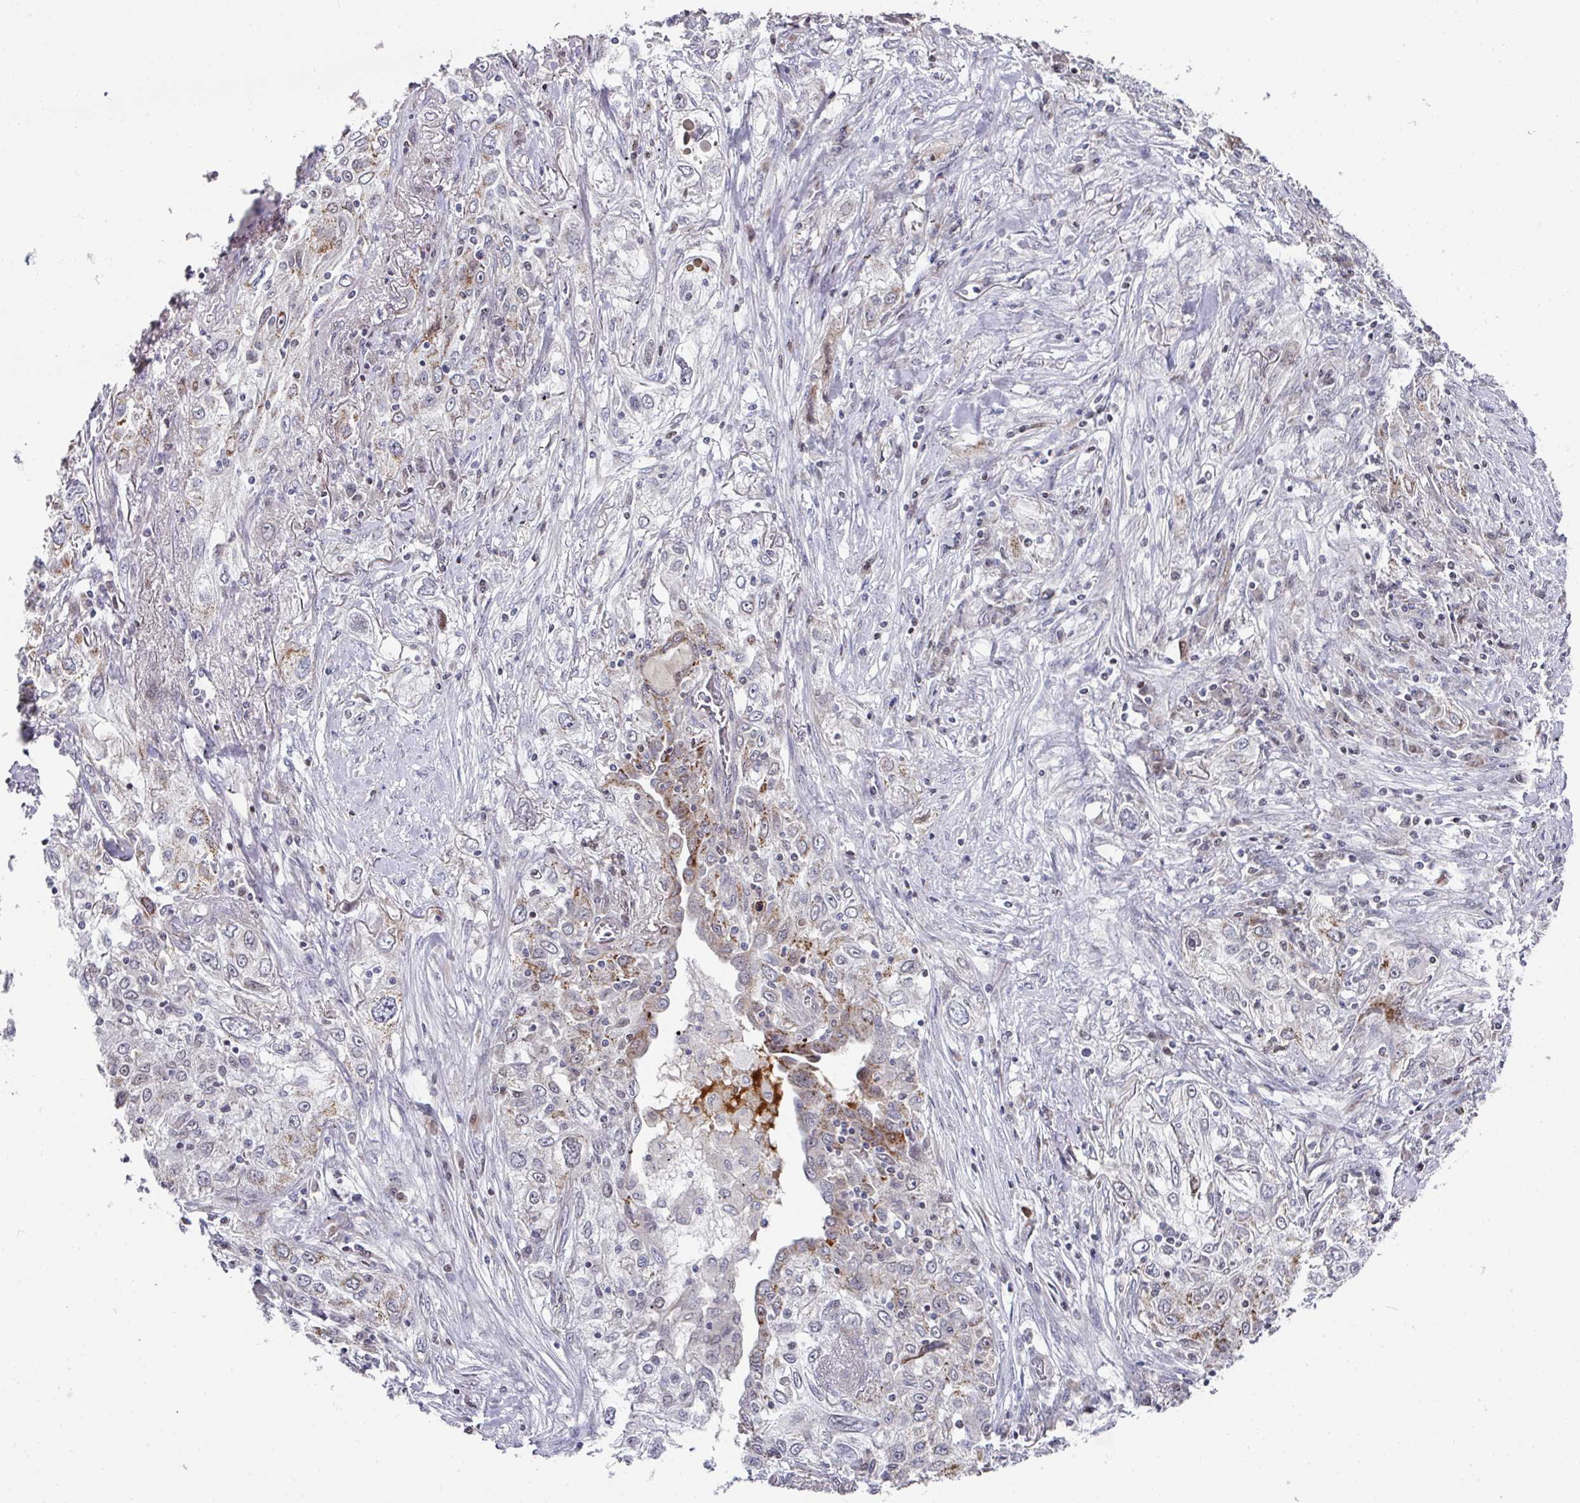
{"staining": {"intensity": "weak", "quantity": "<25%", "location": "cytoplasmic/membranous"}, "tissue": "lung cancer", "cell_type": "Tumor cells", "image_type": "cancer", "snomed": [{"axis": "morphology", "description": "Squamous cell carcinoma, NOS"}, {"axis": "topography", "description": "Lung"}], "caption": "DAB immunohistochemical staining of lung squamous cell carcinoma displays no significant positivity in tumor cells.", "gene": "CBX7", "patient": {"sex": "female", "age": 69}}